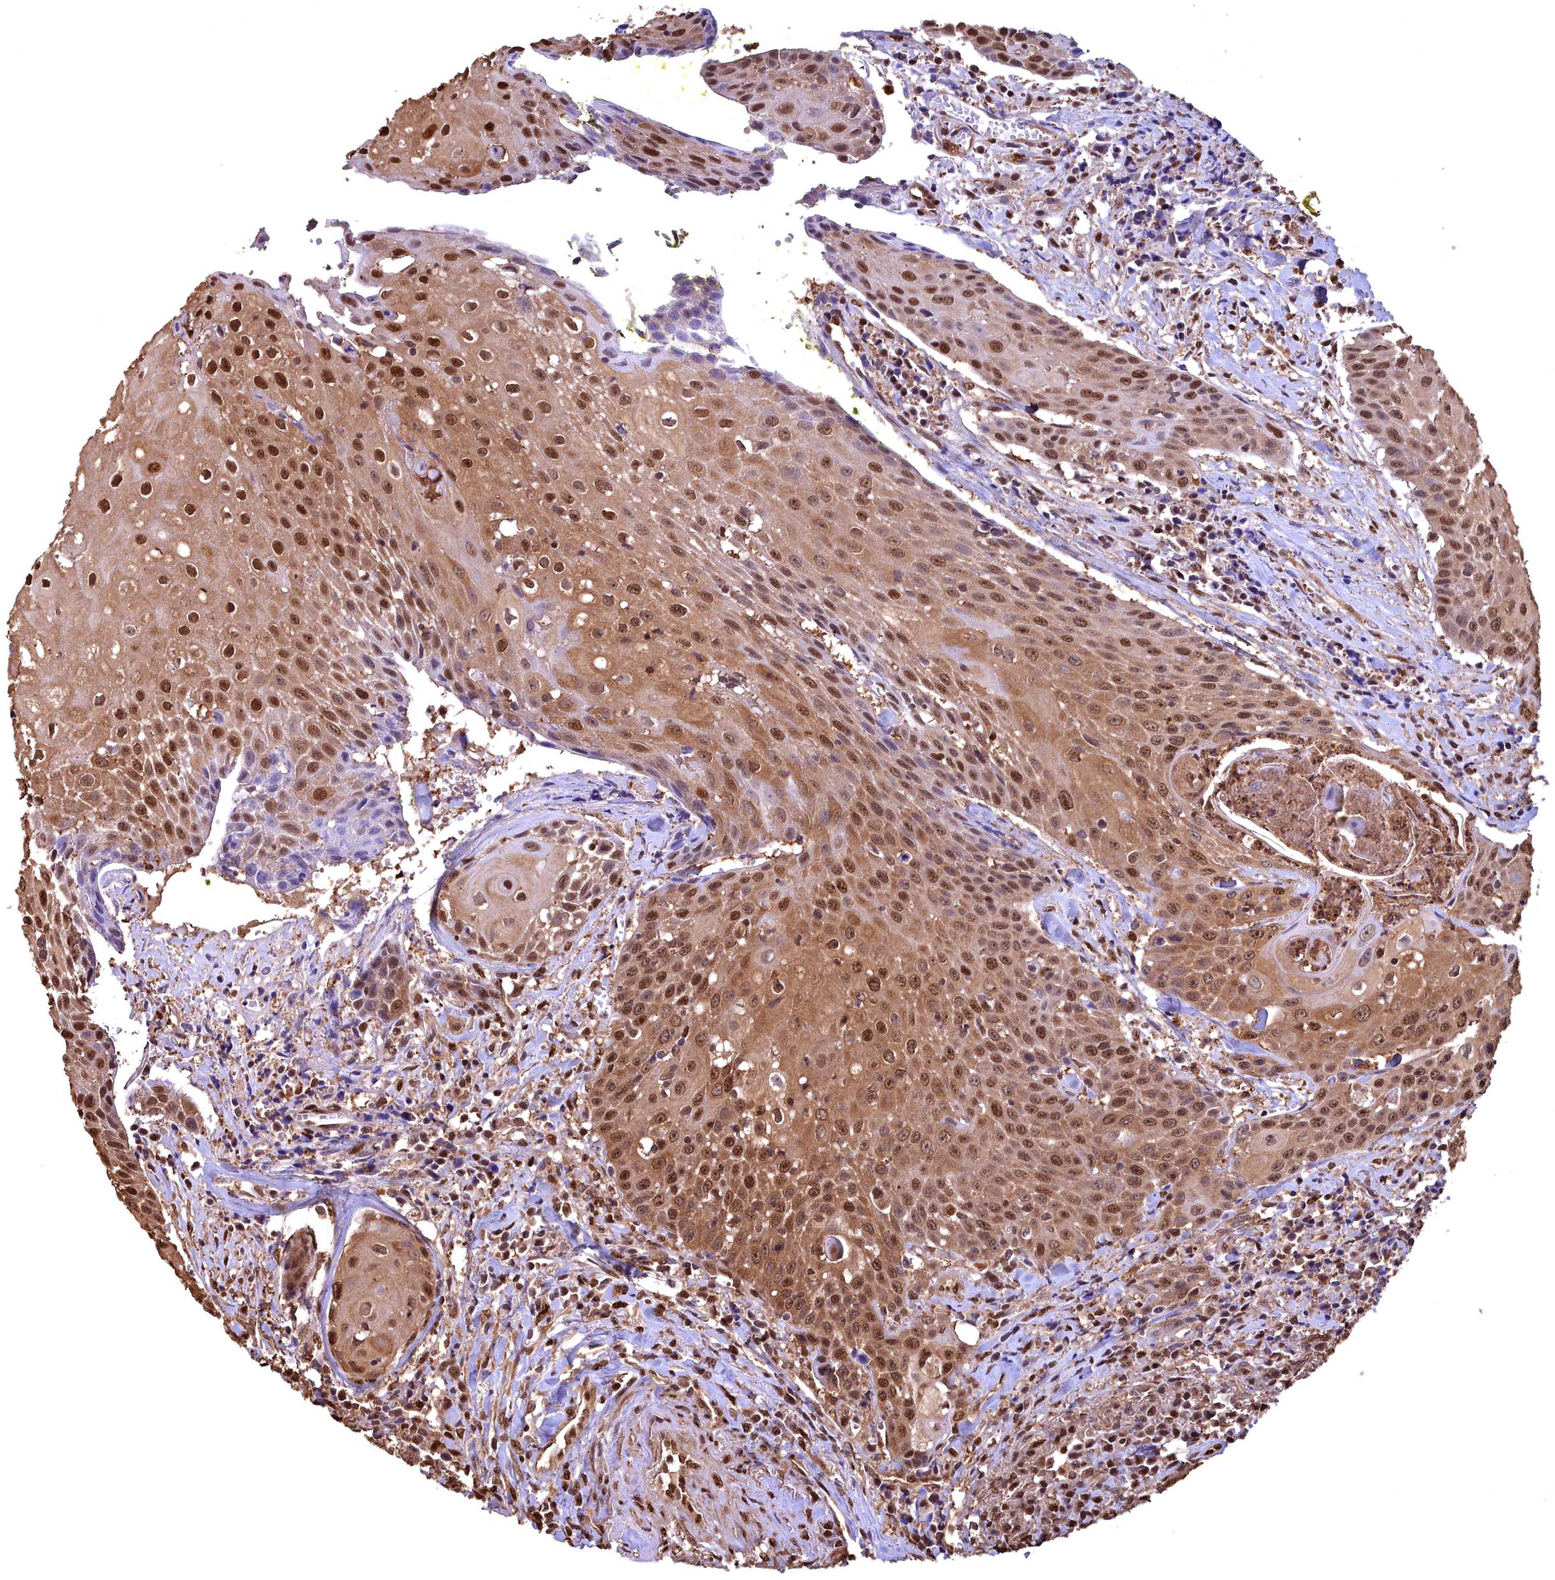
{"staining": {"intensity": "strong", "quantity": ">75%", "location": "cytoplasmic/membranous,nuclear"}, "tissue": "head and neck cancer", "cell_type": "Tumor cells", "image_type": "cancer", "snomed": [{"axis": "morphology", "description": "Squamous cell carcinoma, NOS"}, {"axis": "topography", "description": "Oral tissue"}, {"axis": "topography", "description": "Head-Neck"}], "caption": "A high amount of strong cytoplasmic/membranous and nuclear positivity is appreciated in about >75% of tumor cells in squamous cell carcinoma (head and neck) tissue.", "gene": "GAPDH", "patient": {"sex": "female", "age": 82}}